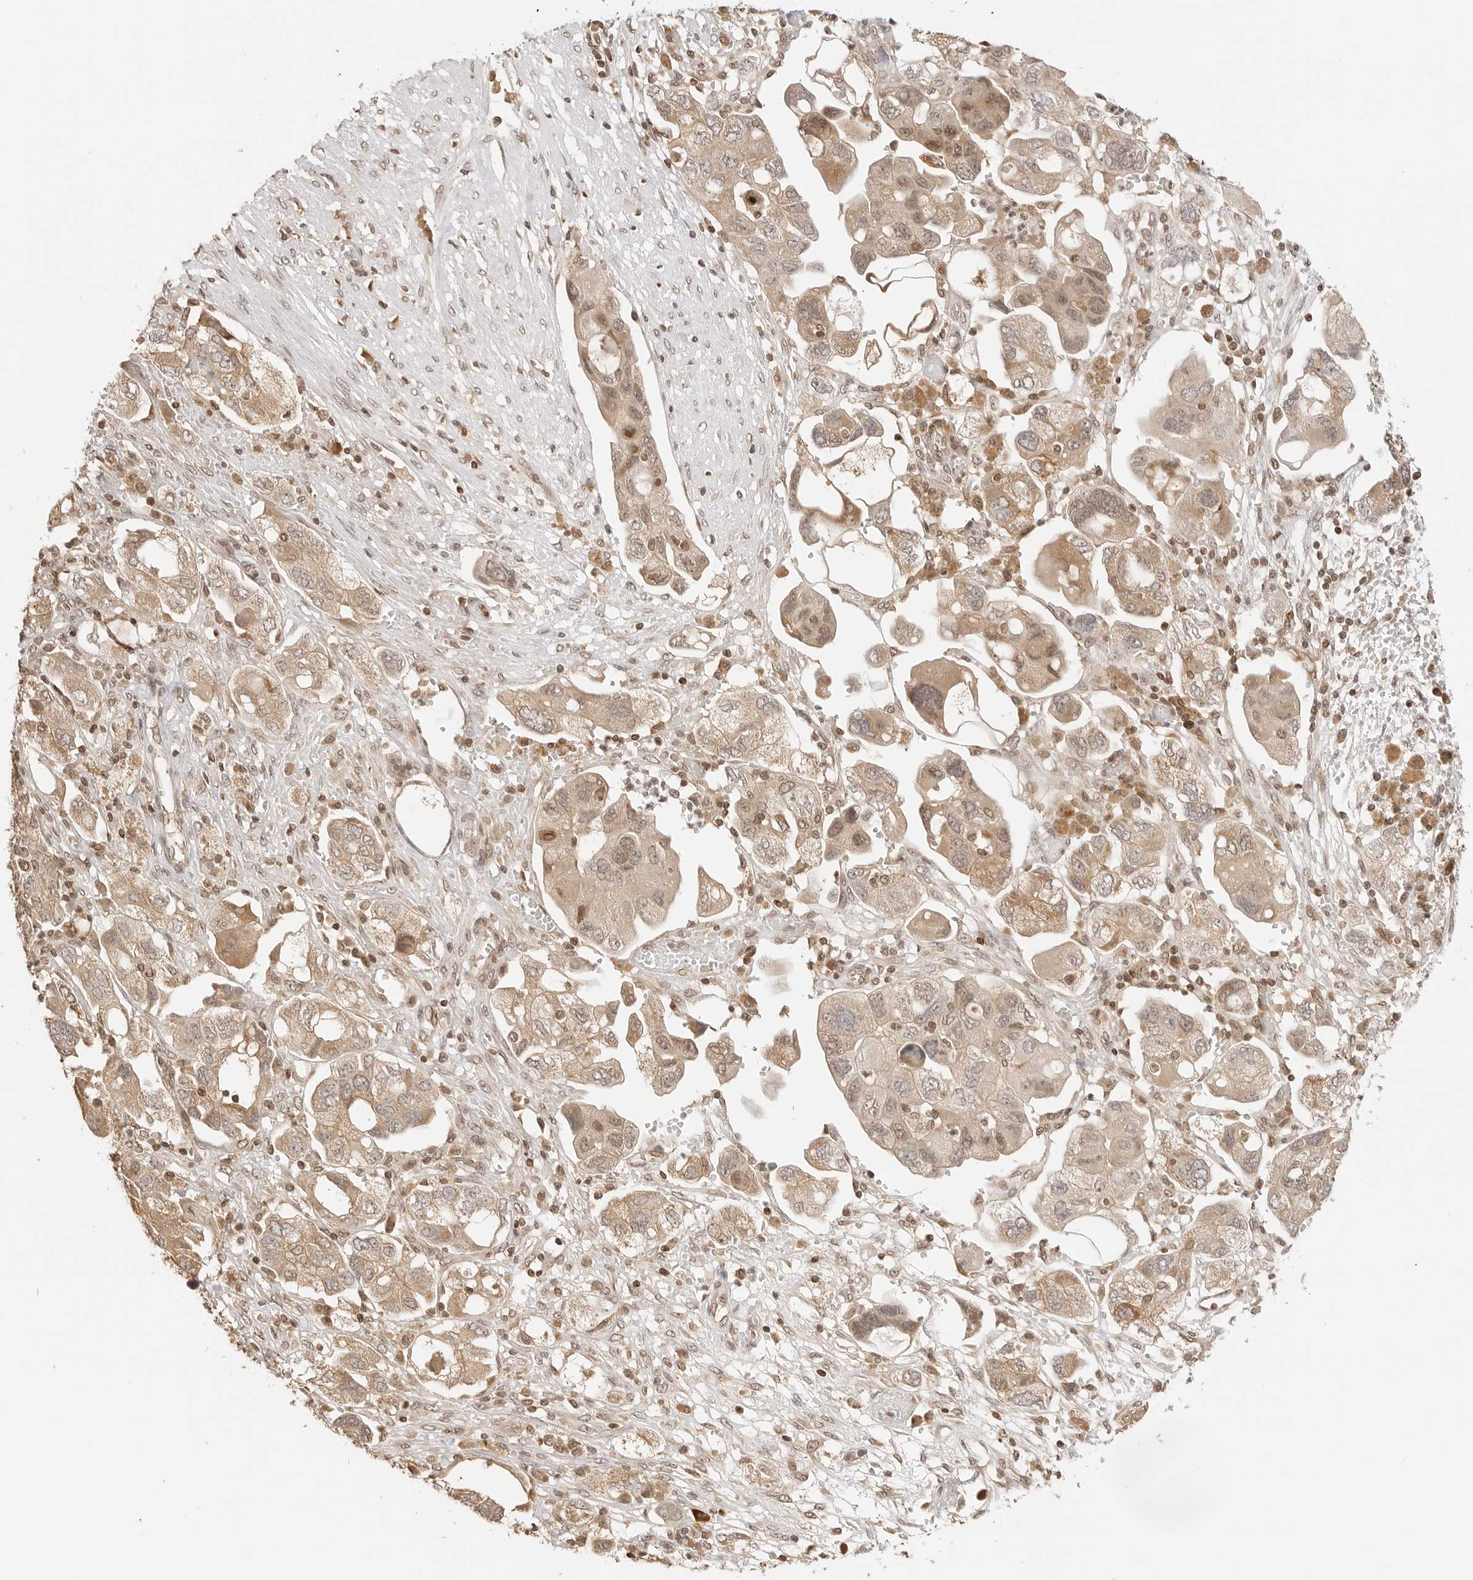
{"staining": {"intensity": "moderate", "quantity": ">75%", "location": "cytoplasmic/membranous,nuclear"}, "tissue": "ovarian cancer", "cell_type": "Tumor cells", "image_type": "cancer", "snomed": [{"axis": "morphology", "description": "Carcinoma, NOS"}, {"axis": "morphology", "description": "Cystadenocarcinoma, serous, NOS"}, {"axis": "topography", "description": "Ovary"}], "caption": "Brown immunohistochemical staining in human serous cystadenocarcinoma (ovarian) reveals moderate cytoplasmic/membranous and nuclear expression in approximately >75% of tumor cells.", "gene": "POLH", "patient": {"sex": "female", "age": 69}}